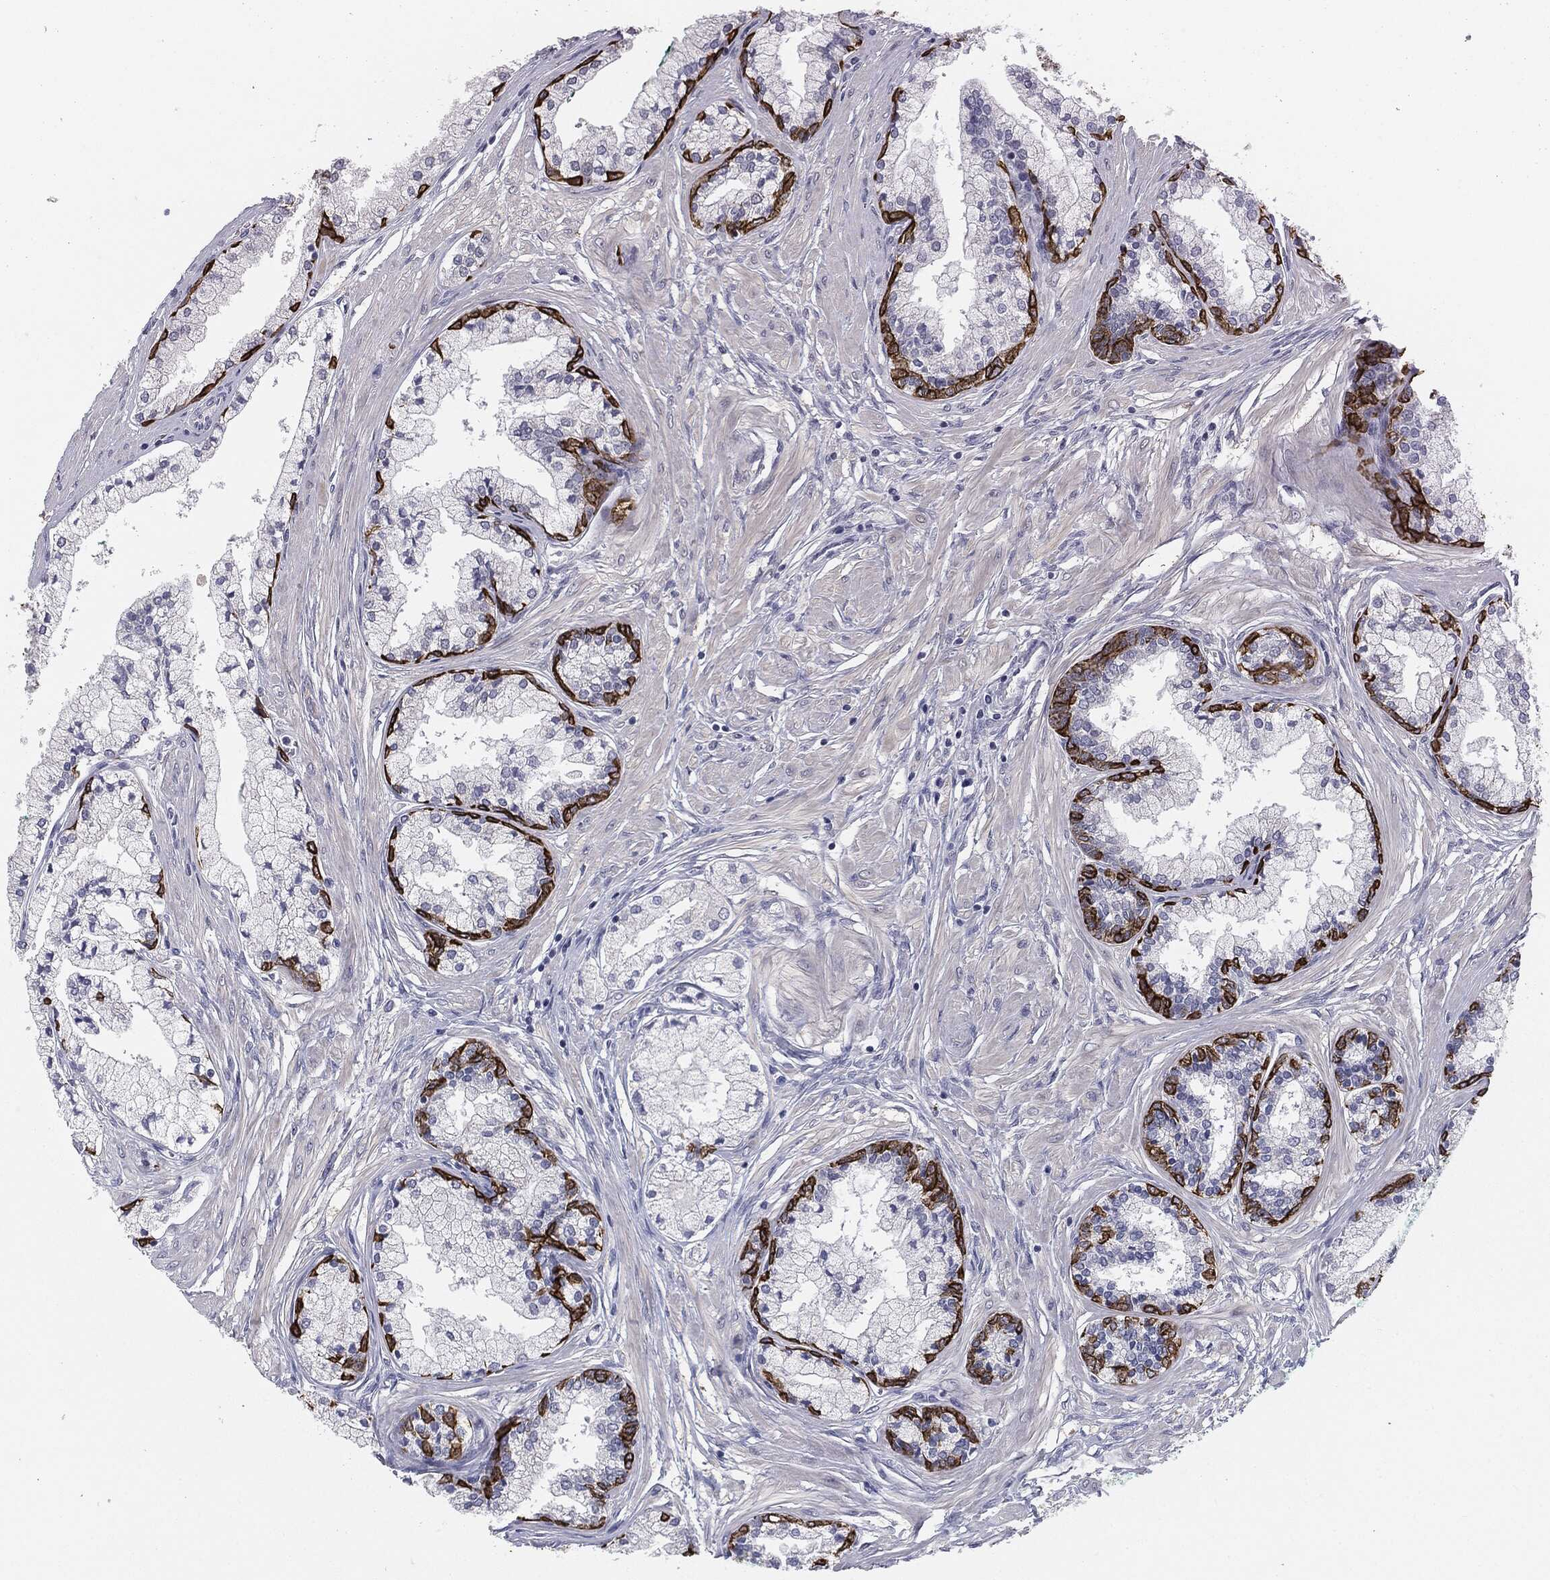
{"staining": {"intensity": "negative", "quantity": "none", "location": "none"}, "tissue": "prostate cancer", "cell_type": "Tumor cells", "image_type": "cancer", "snomed": [{"axis": "morphology", "description": "Adenocarcinoma, High grade"}, {"axis": "topography", "description": "Prostate"}], "caption": "DAB immunohistochemical staining of high-grade adenocarcinoma (prostate) demonstrates no significant expression in tumor cells. (DAB immunohistochemistry (IHC), high magnification).", "gene": "KRT5", "patient": {"sex": "male", "age": 66}}